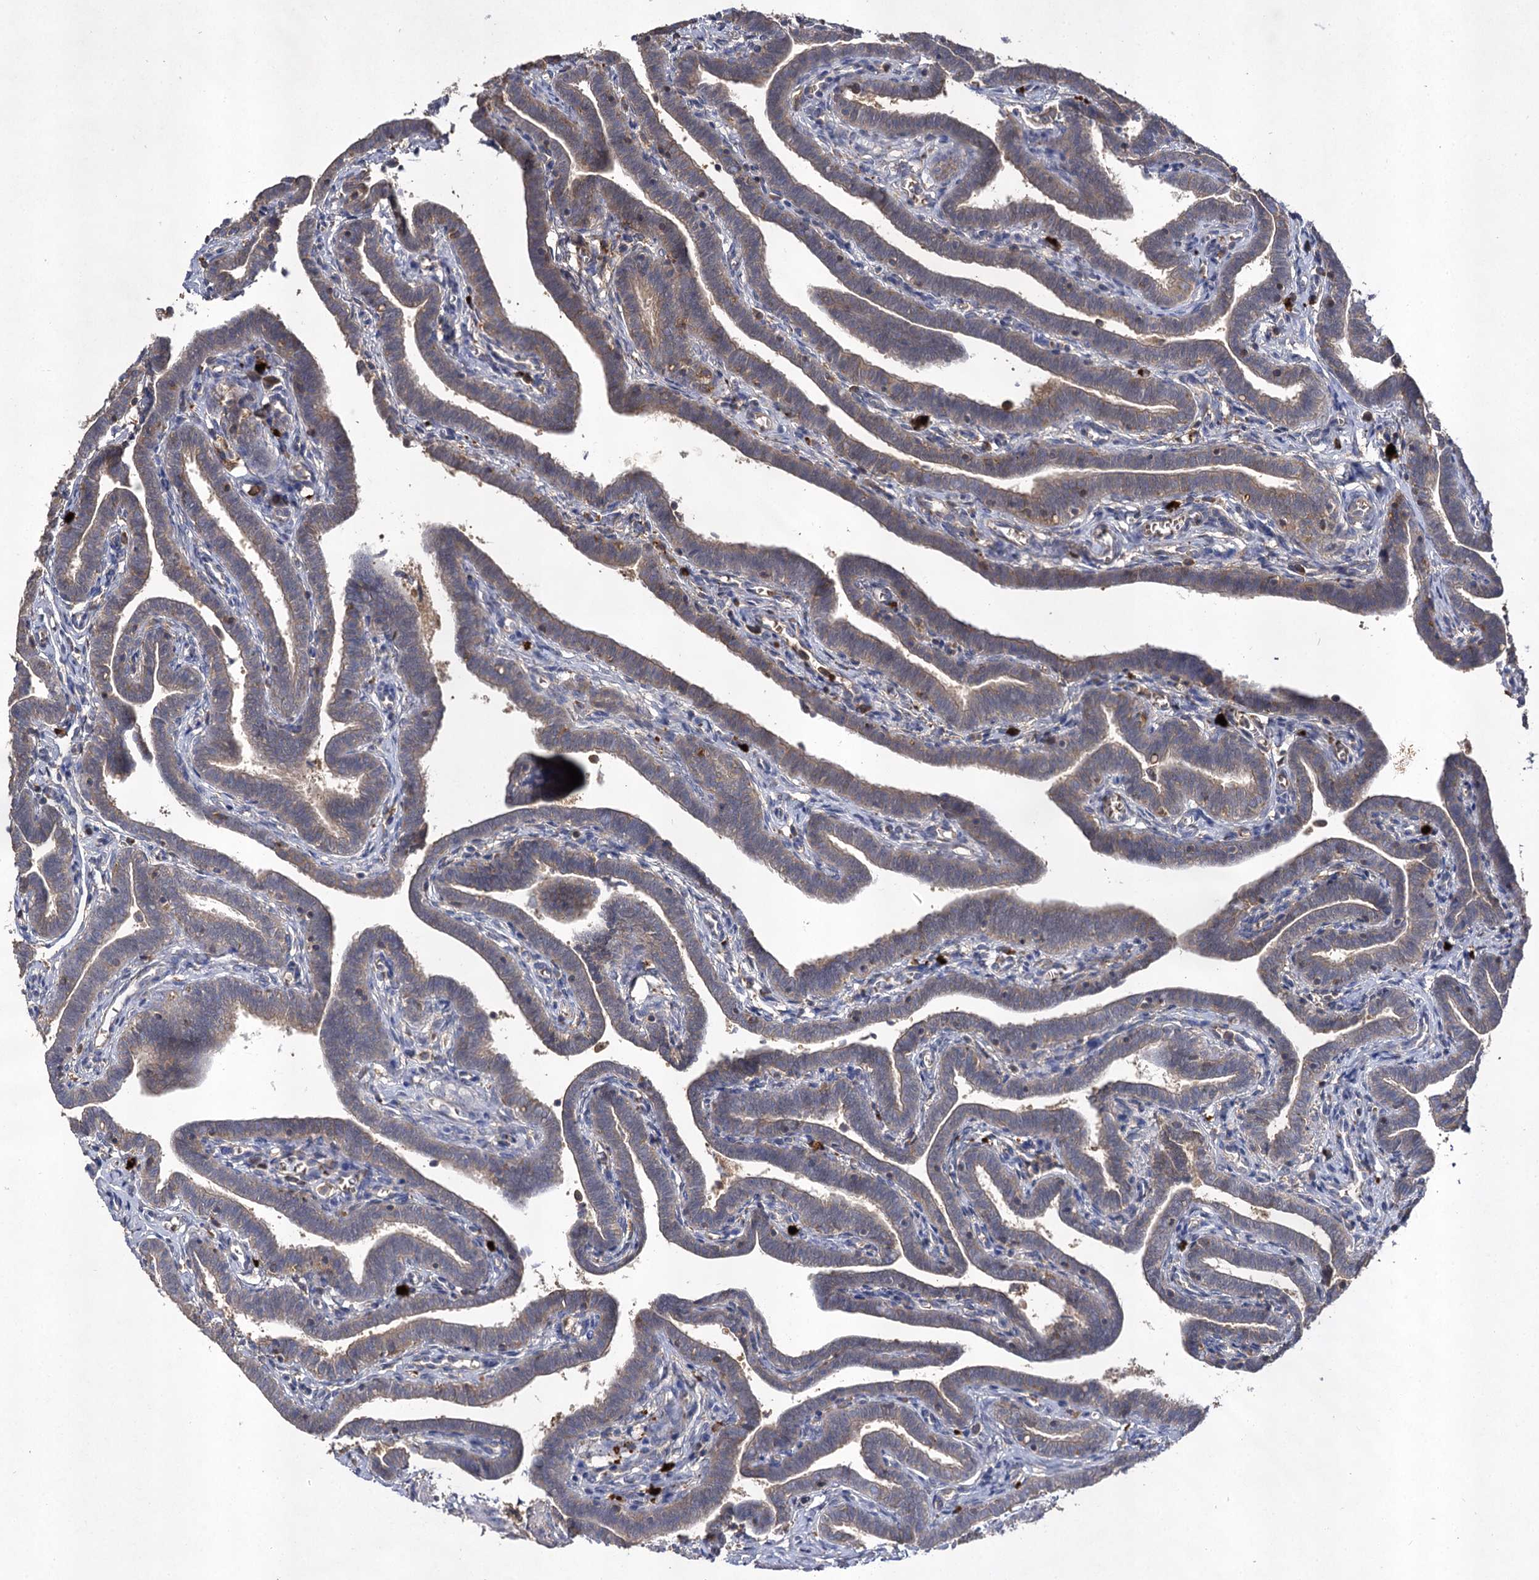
{"staining": {"intensity": "weak", "quantity": ">75%", "location": "cytoplasmic/membranous"}, "tissue": "fallopian tube", "cell_type": "Glandular cells", "image_type": "normal", "snomed": [{"axis": "morphology", "description": "Normal tissue, NOS"}, {"axis": "topography", "description": "Fallopian tube"}], "caption": "IHC of normal fallopian tube exhibits low levels of weak cytoplasmic/membranous expression in approximately >75% of glandular cells.", "gene": "USP50", "patient": {"sex": "female", "age": 36}}